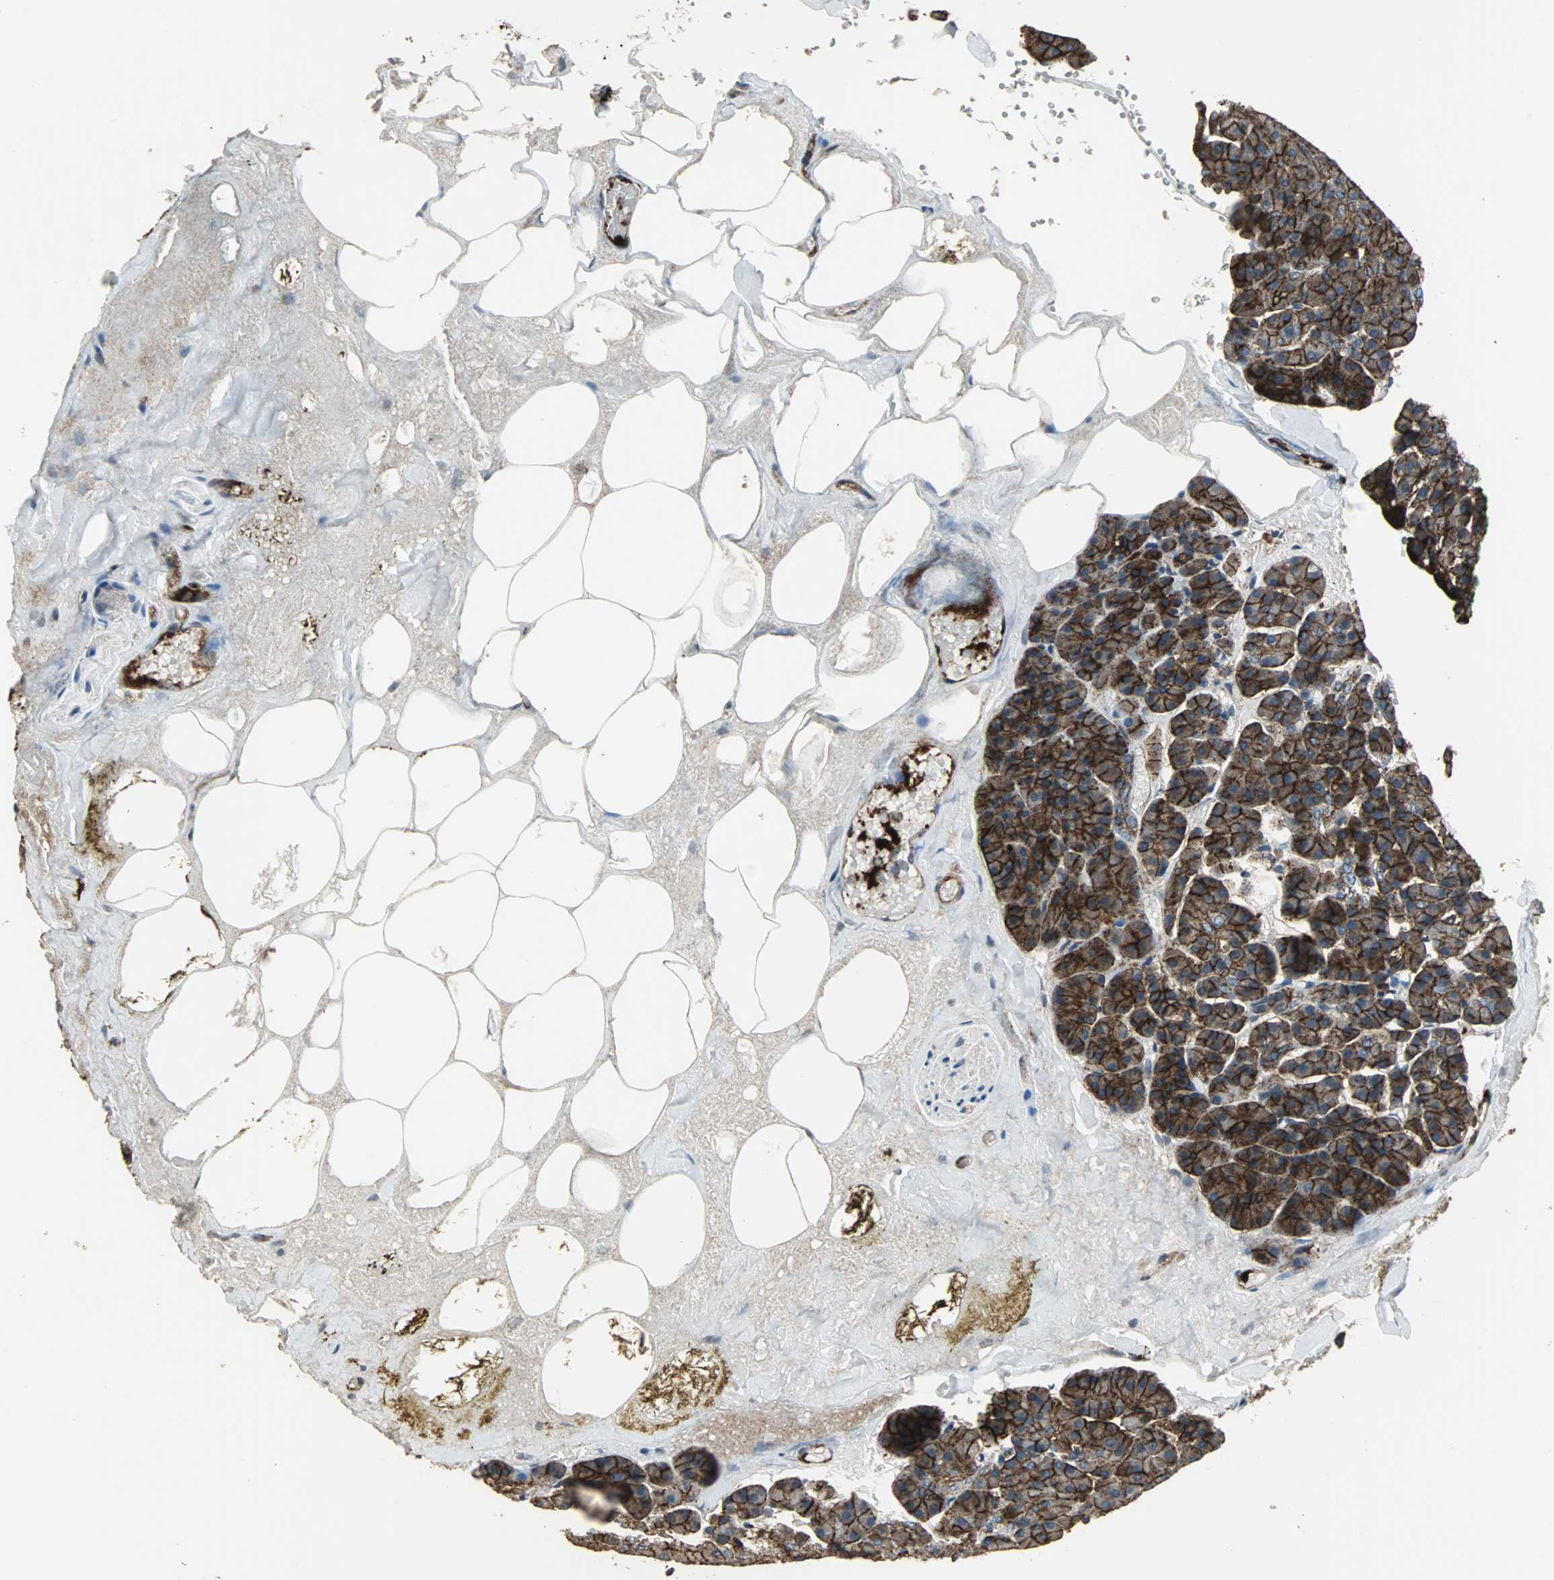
{"staining": {"intensity": "strong", "quantity": ">75%", "location": "cytoplasmic/membranous"}, "tissue": "pancreas", "cell_type": "Exocrine glandular cells", "image_type": "normal", "snomed": [{"axis": "morphology", "description": "Normal tissue, NOS"}, {"axis": "topography", "description": "Pancreas"}], "caption": "High-power microscopy captured an IHC micrograph of unremarkable pancreas, revealing strong cytoplasmic/membranous staining in approximately >75% of exocrine glandular cells. The staining was performed using DAB (3,3'-diaminobenzidine) to visualize the protein expression in brown, while the nuclei were stained in blue with hematoxylin (Magnification: 20x).", "gene": "F11R", "patient": {"sex": "female", "age": 35}}